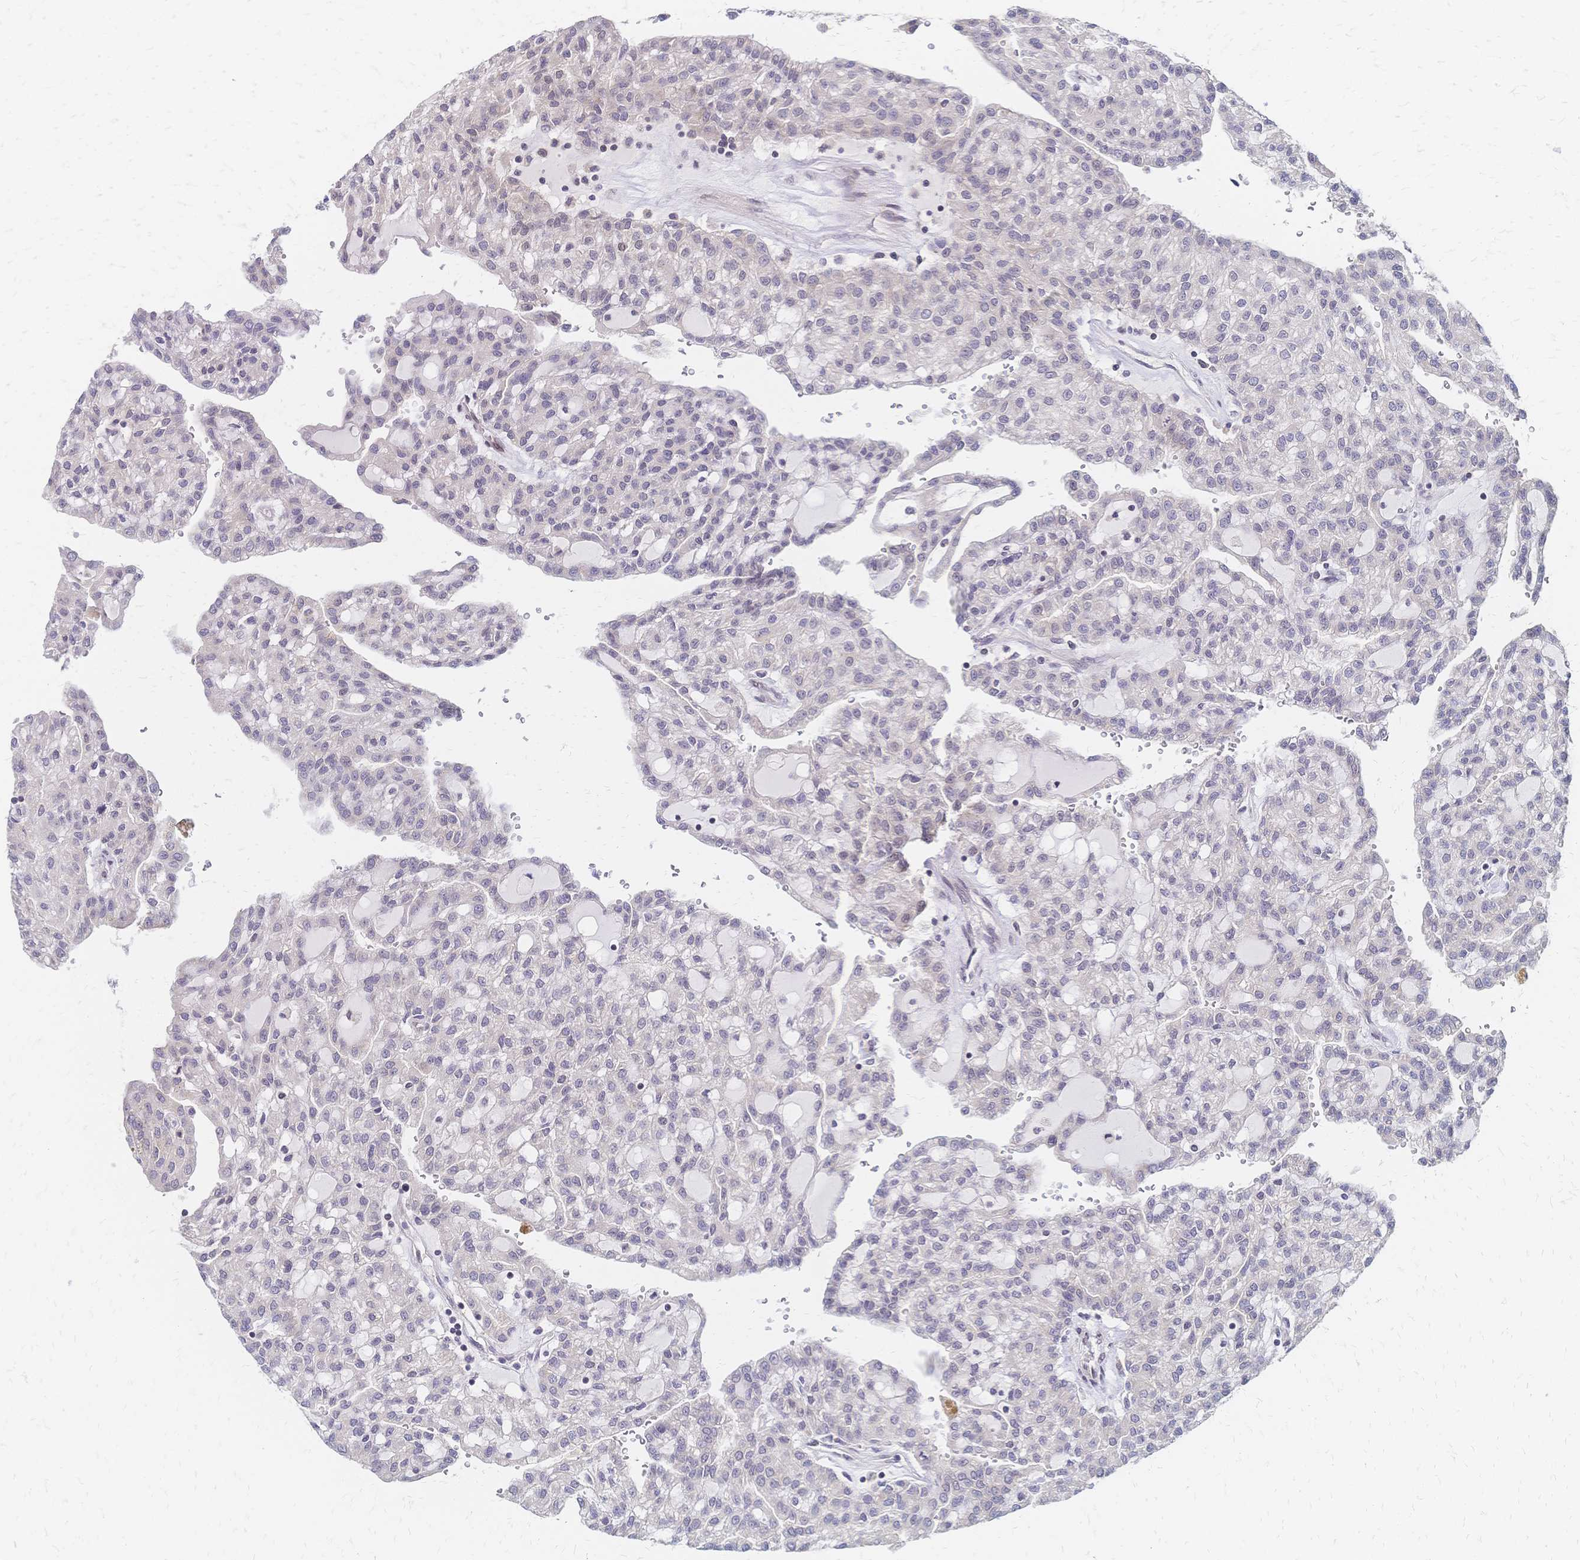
{"staining": {"intensity": "negative", "quantity": "none", "location": "none"}, "tissue": "renal cancer", "cell_type": "Tumor cells", "image_type": "cancer", "snomed": [{"axis": "morphology", "description": "Adenocarcinoma, NOS"}, {"axis": "topography", "description": "Kidney"}], "caption": "There is no significant expression in tumor cells of renal adenocarcinoma.", "gene": "CBX7", "patient": {"sex": "male", "age": 63}}